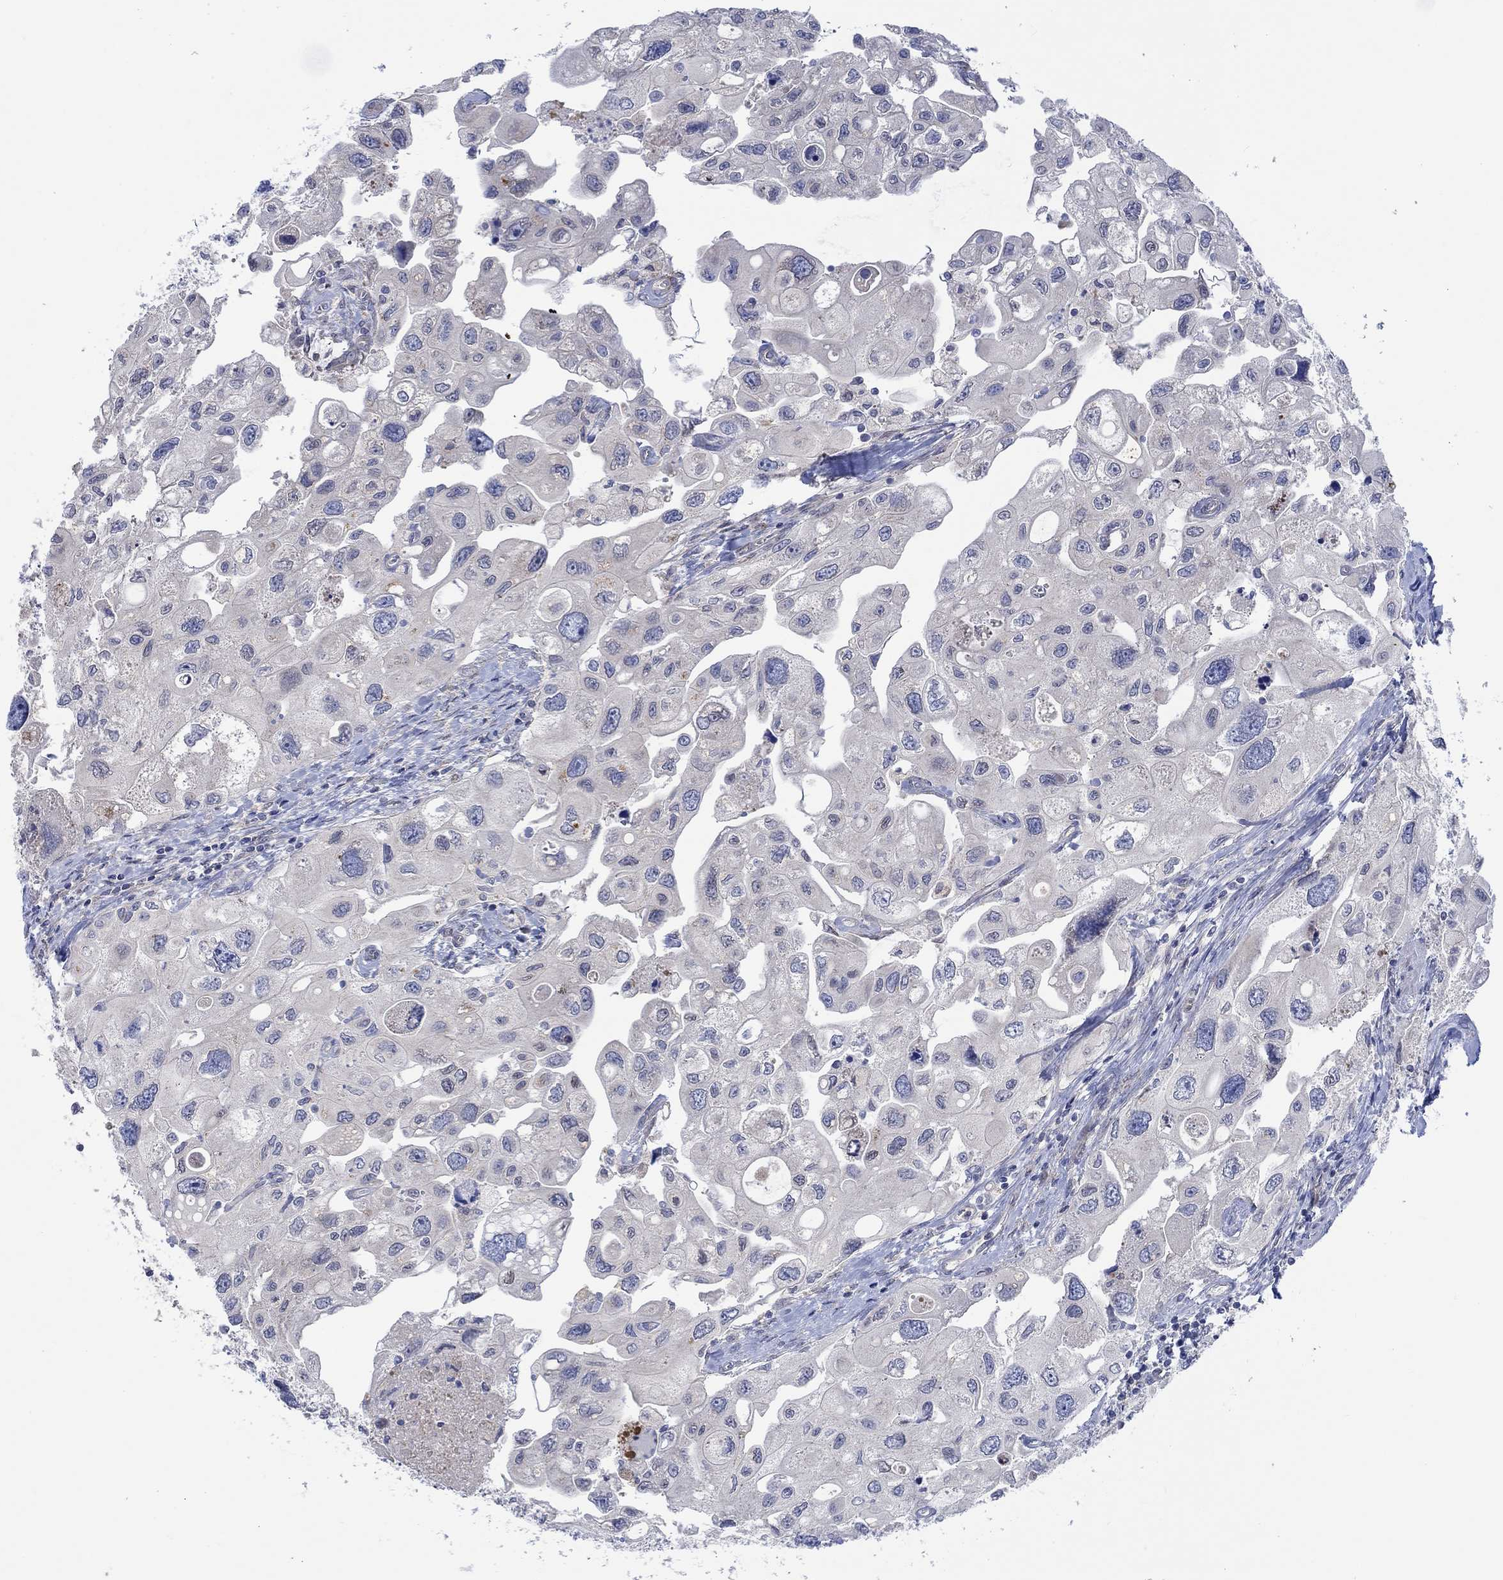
{"staining": {"intensity": "negative", "quantity": "none", "location": "none"}, "tissue": "urothelial cancer", "cell_type": "Tumor cells", "image_type": "cancer", "snomed": [{"axis": "morphology", "description": "Urothelial carcinoma, High grade"}, {"axis": "topography", "description": "Urinary bladder"}], "caption": "A photomicrograph of human high-grade urothelial carcinoma is negative for staining in tumor cells.", "gene": "CAMK1D", "patient": {"sex": "male", "age": 59}}